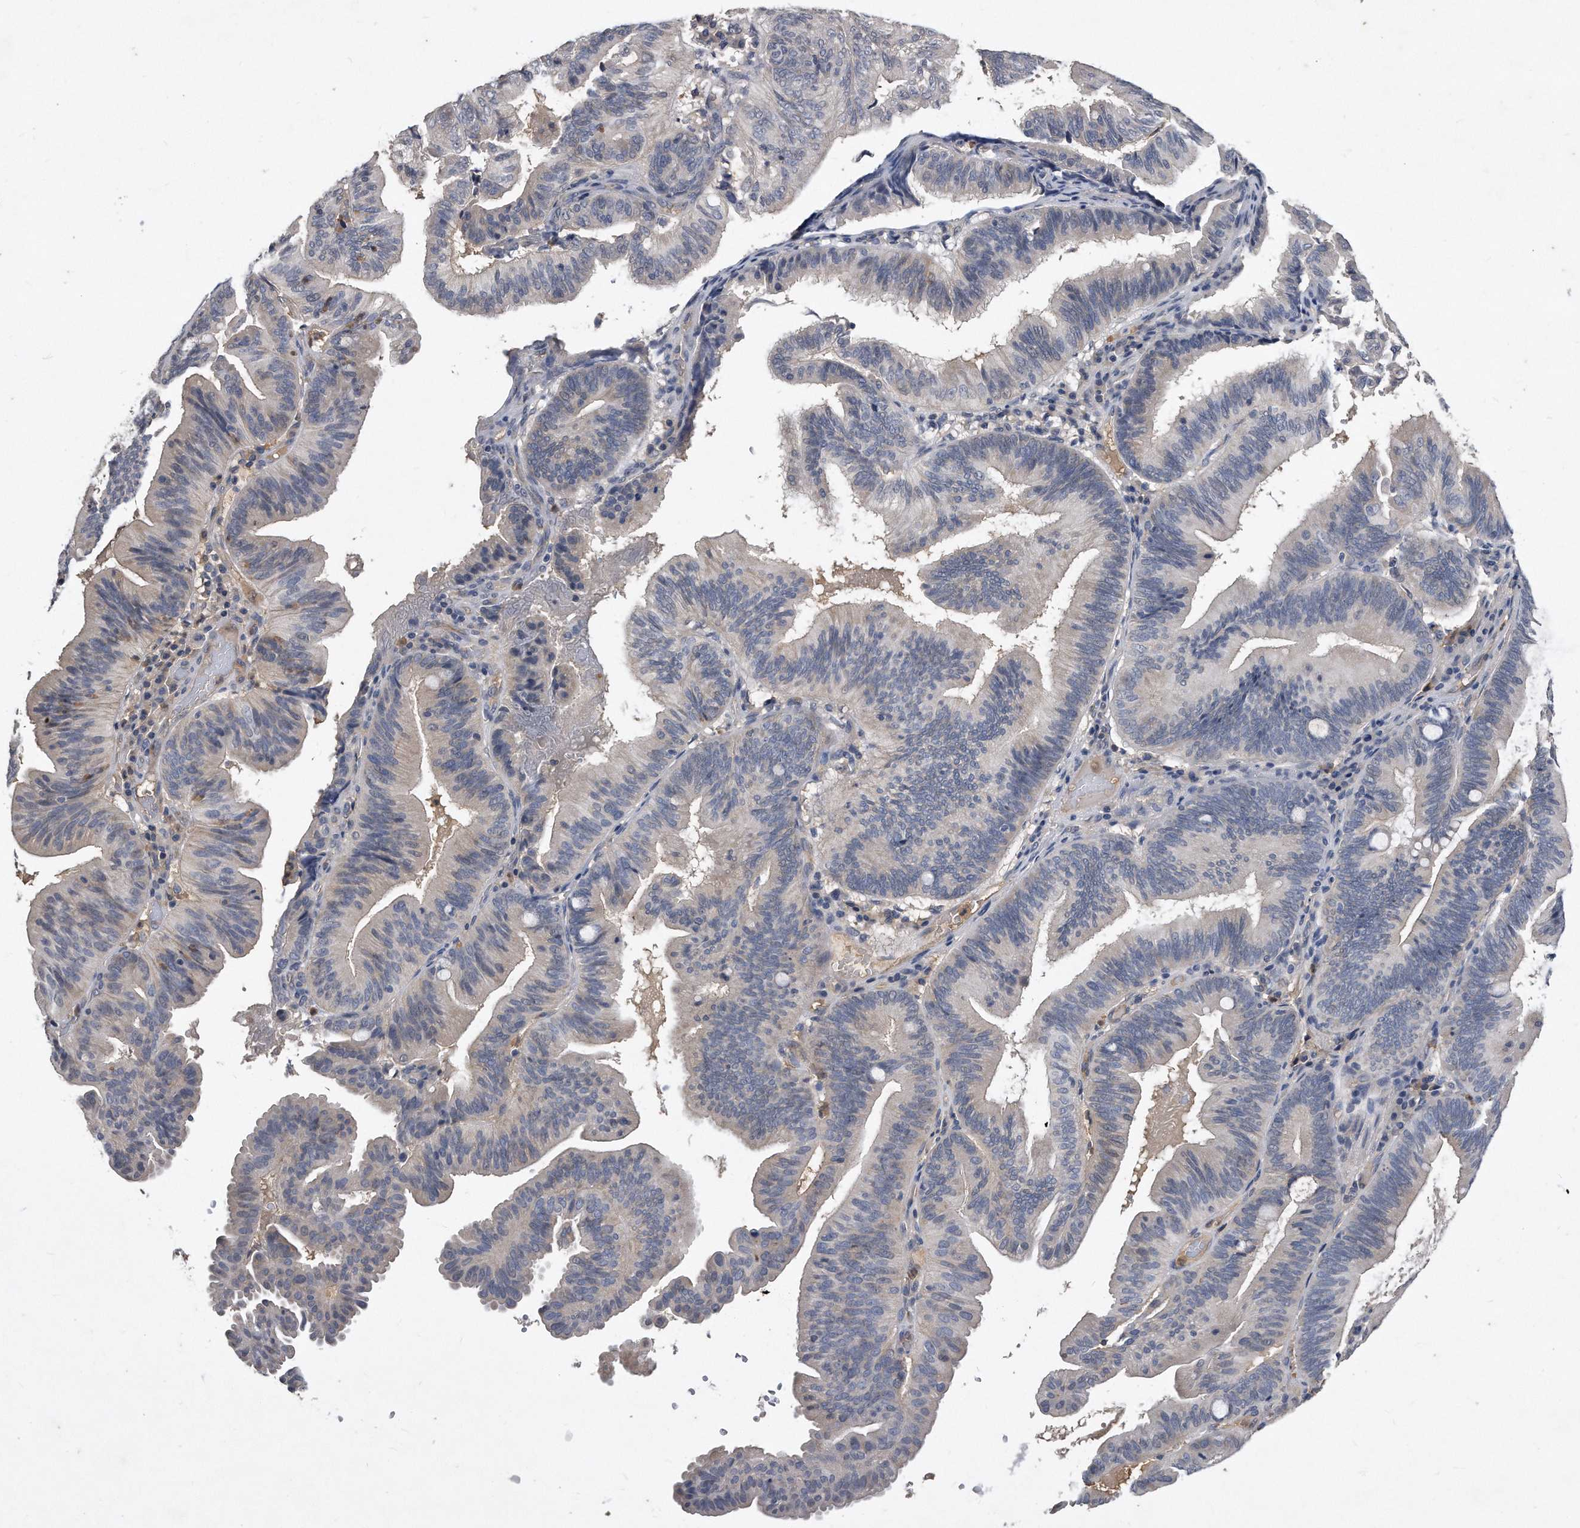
{"staining": {"intensity": "weak", "quantity": "<25%", "location": "cytoplasmic/membranous"}, "tissue": "pancreatic cancer", "cell_type": "Tumor cells", "image_type": "cancer", "snomed": [{"axis": "morphology", "description": "Adenocarcinoma, NOS"}, {"axis": "topography", "description": "Pancreas"}], "caption": "This is a photomicrograph of immunohistochemistry staining of adenocarcinoma (pancreatic), which shows no expression in tumor cells.", "gene": "HOMER3", "patient": {"sex": "male", "age": 82}}